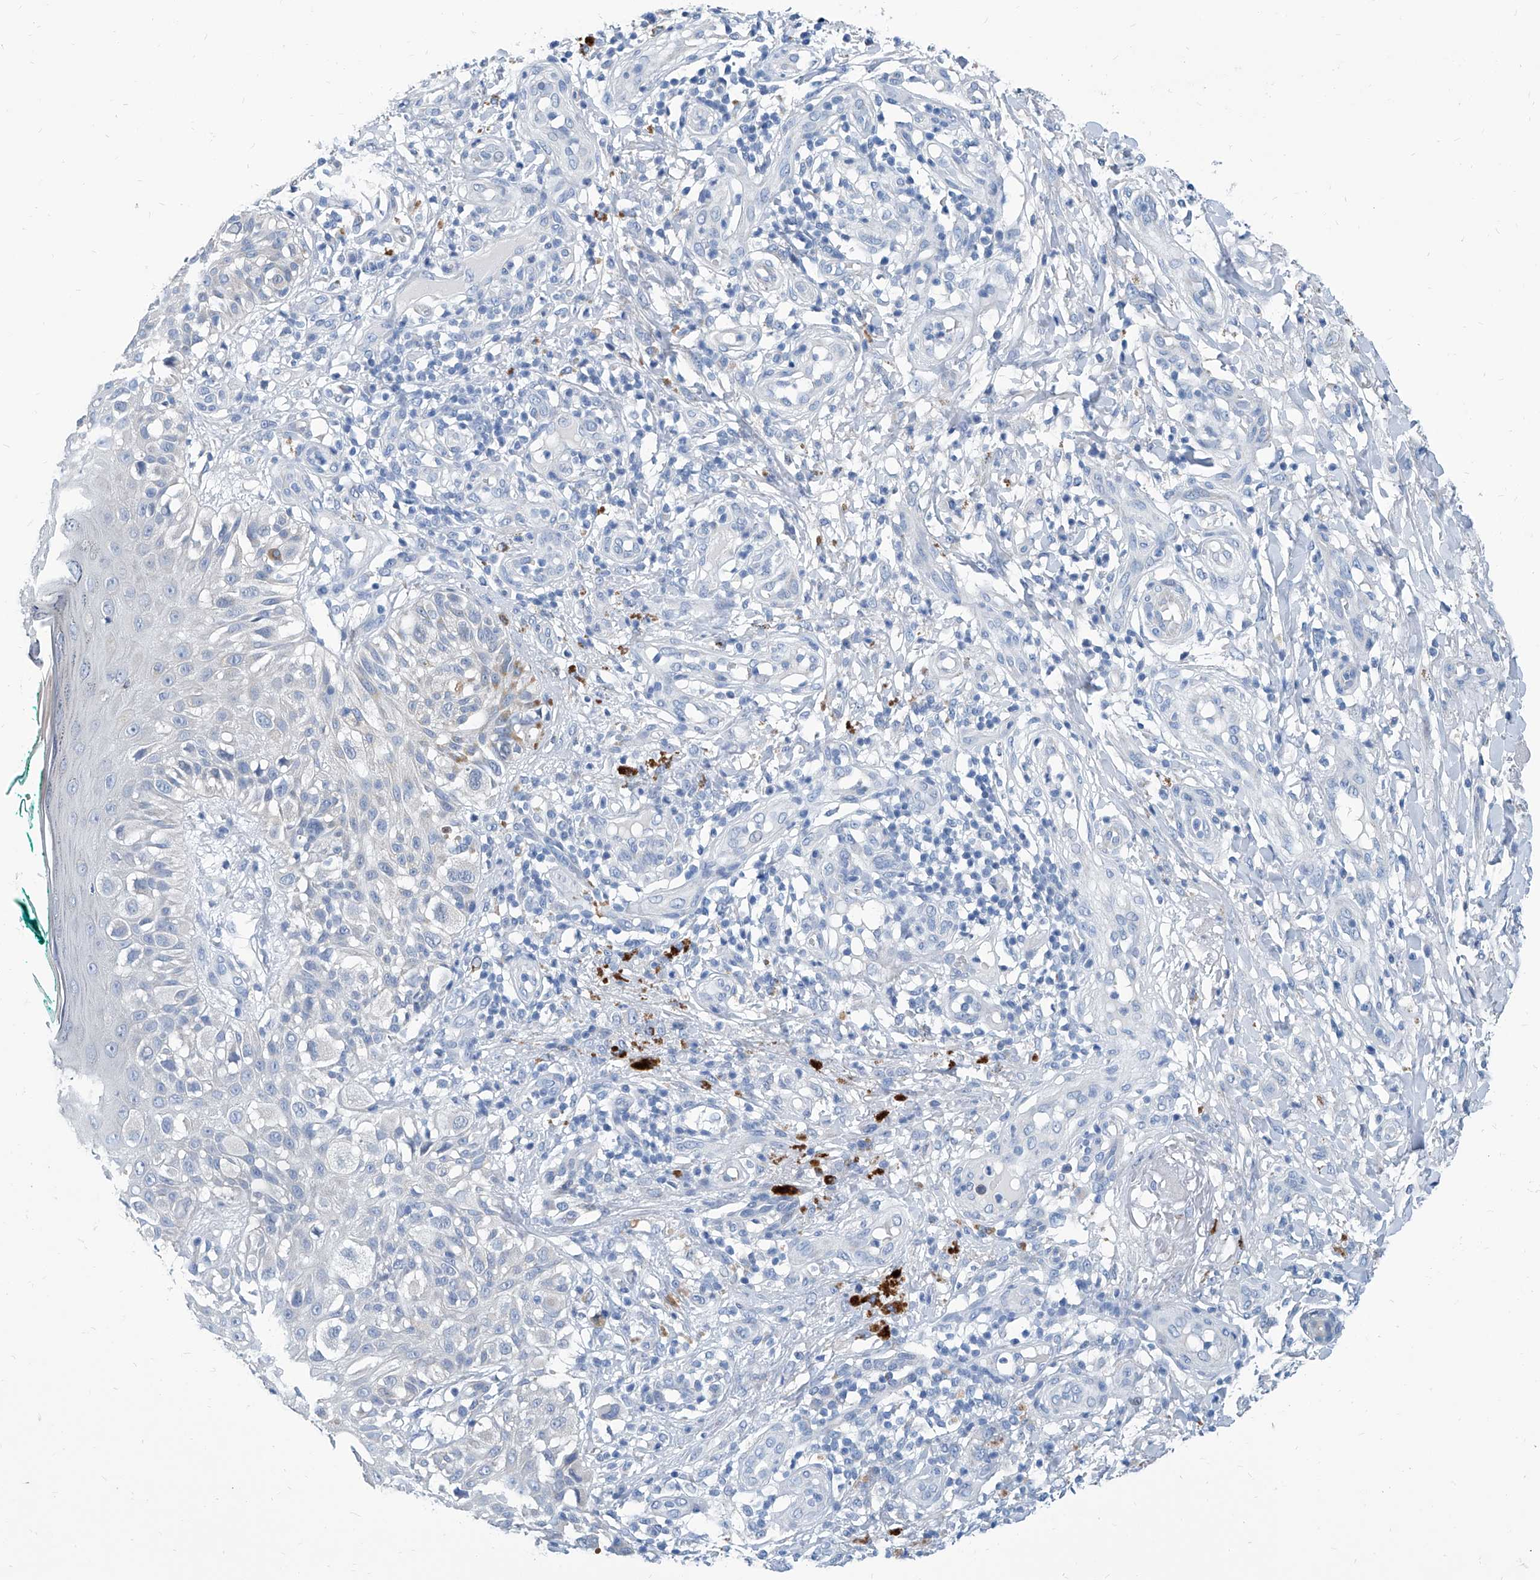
{"staining": {"intensity": "negative", "quantity": "none", "location": "none"}, "tissue": "melanoma", "cell_type": "Tumor cells", "image_type": "cancer", "snomed": [{"axis": "morphology", "description": "Malignant melanoma, NOS"}, {"axis": "topography", "description": "Skin"}], "caption": "A photomicrograph of malignant melanoma stained for a protein reveals no brown staining in tumor cells.", "gene": "ZNF519", "patient": {"sex": "female", "age": 81}}